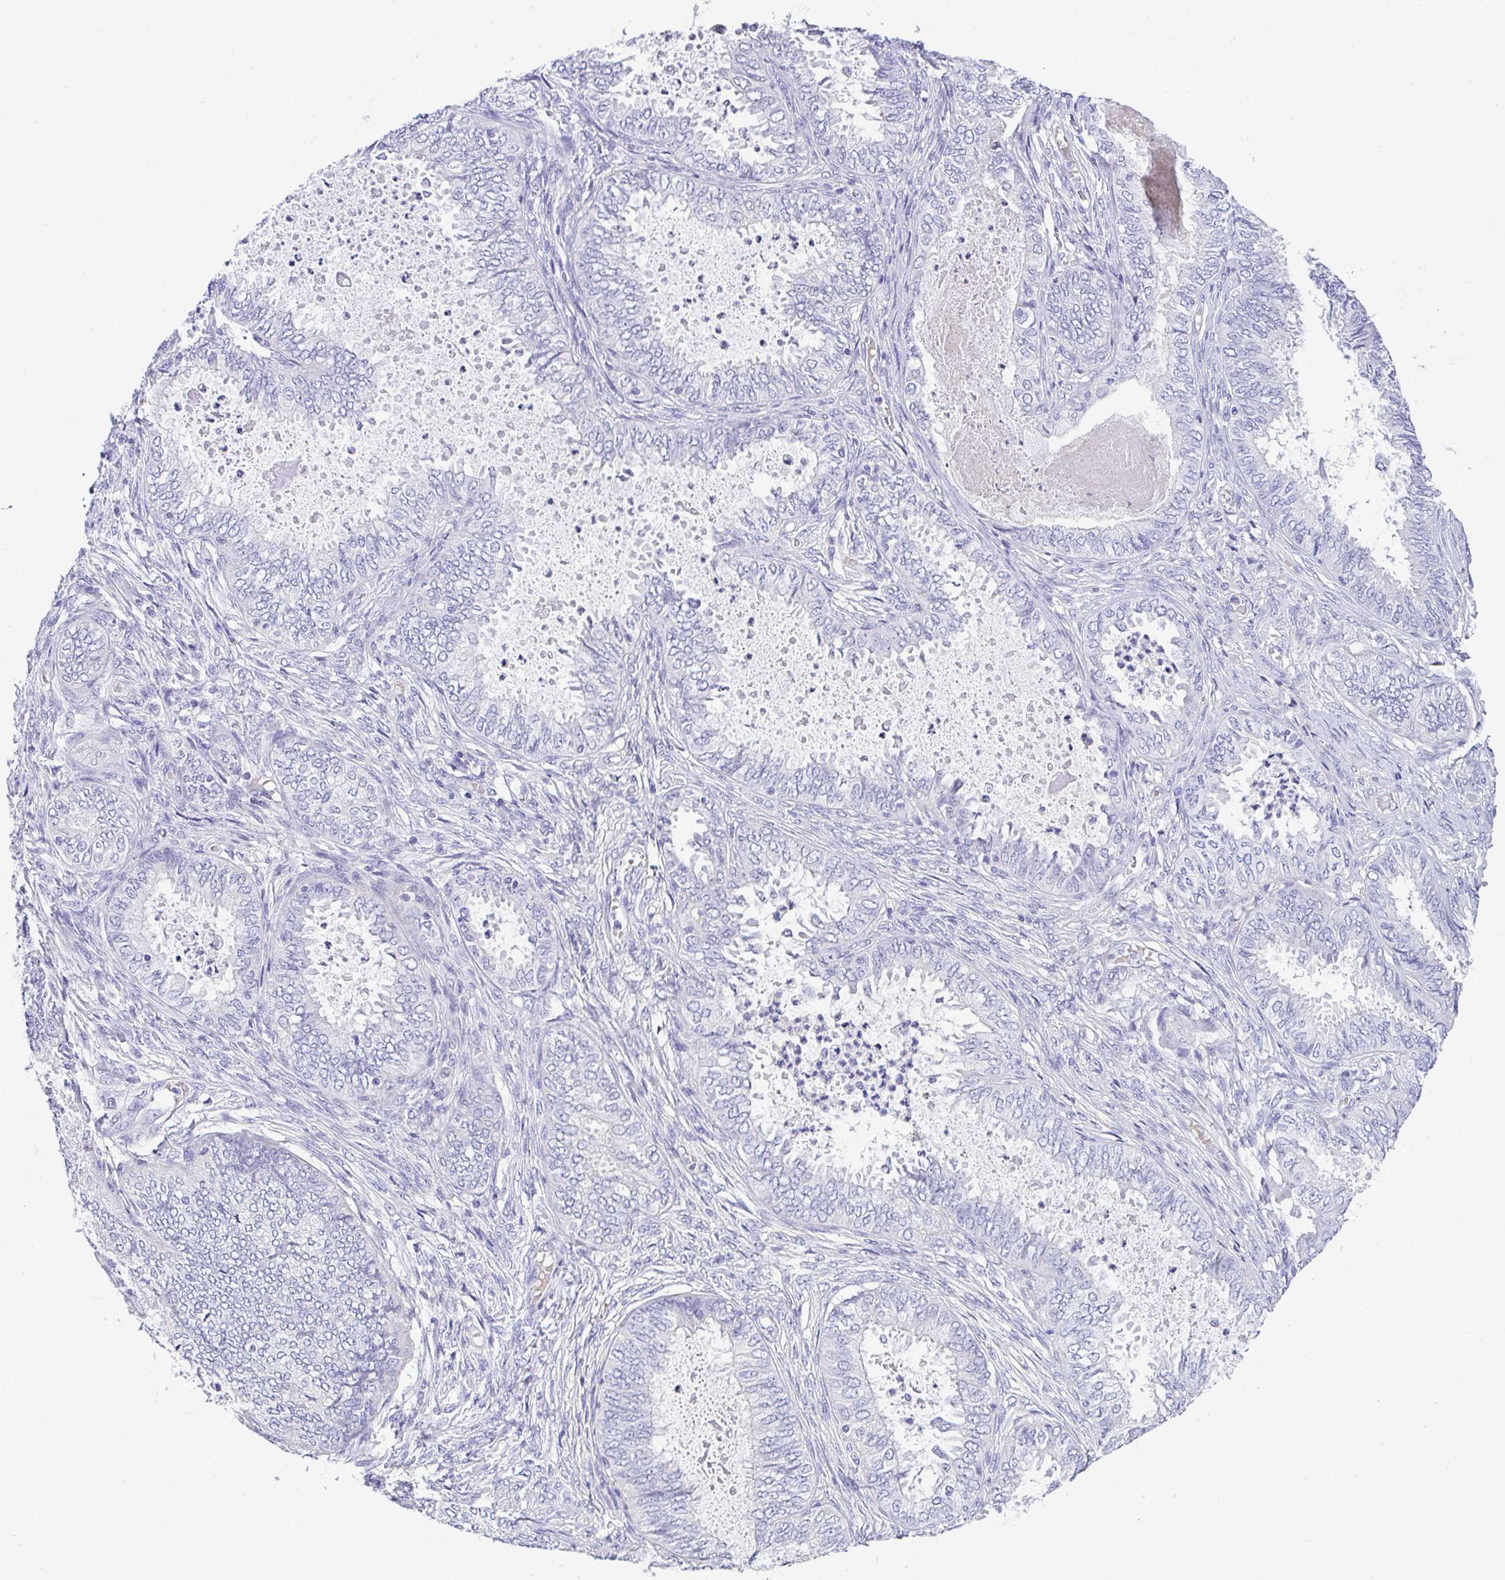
{"staining": {"intensity": "negative", "quantity": "none", "location": "none"}, "tissue": "ovarian cancer", "cell_type": "Tumor cells", "image_type": "cancer", "snomed": [{"axis": "morphology", "description": "Carcinoma, endometroid"}, {"axis": "topography", "description": "Ovary"}], "caption": "Tumor cells are negative for protein expression in human ovarian cancer.", "gene": "SERPINE3", "patient": {"sex": "female", "age": 70}}